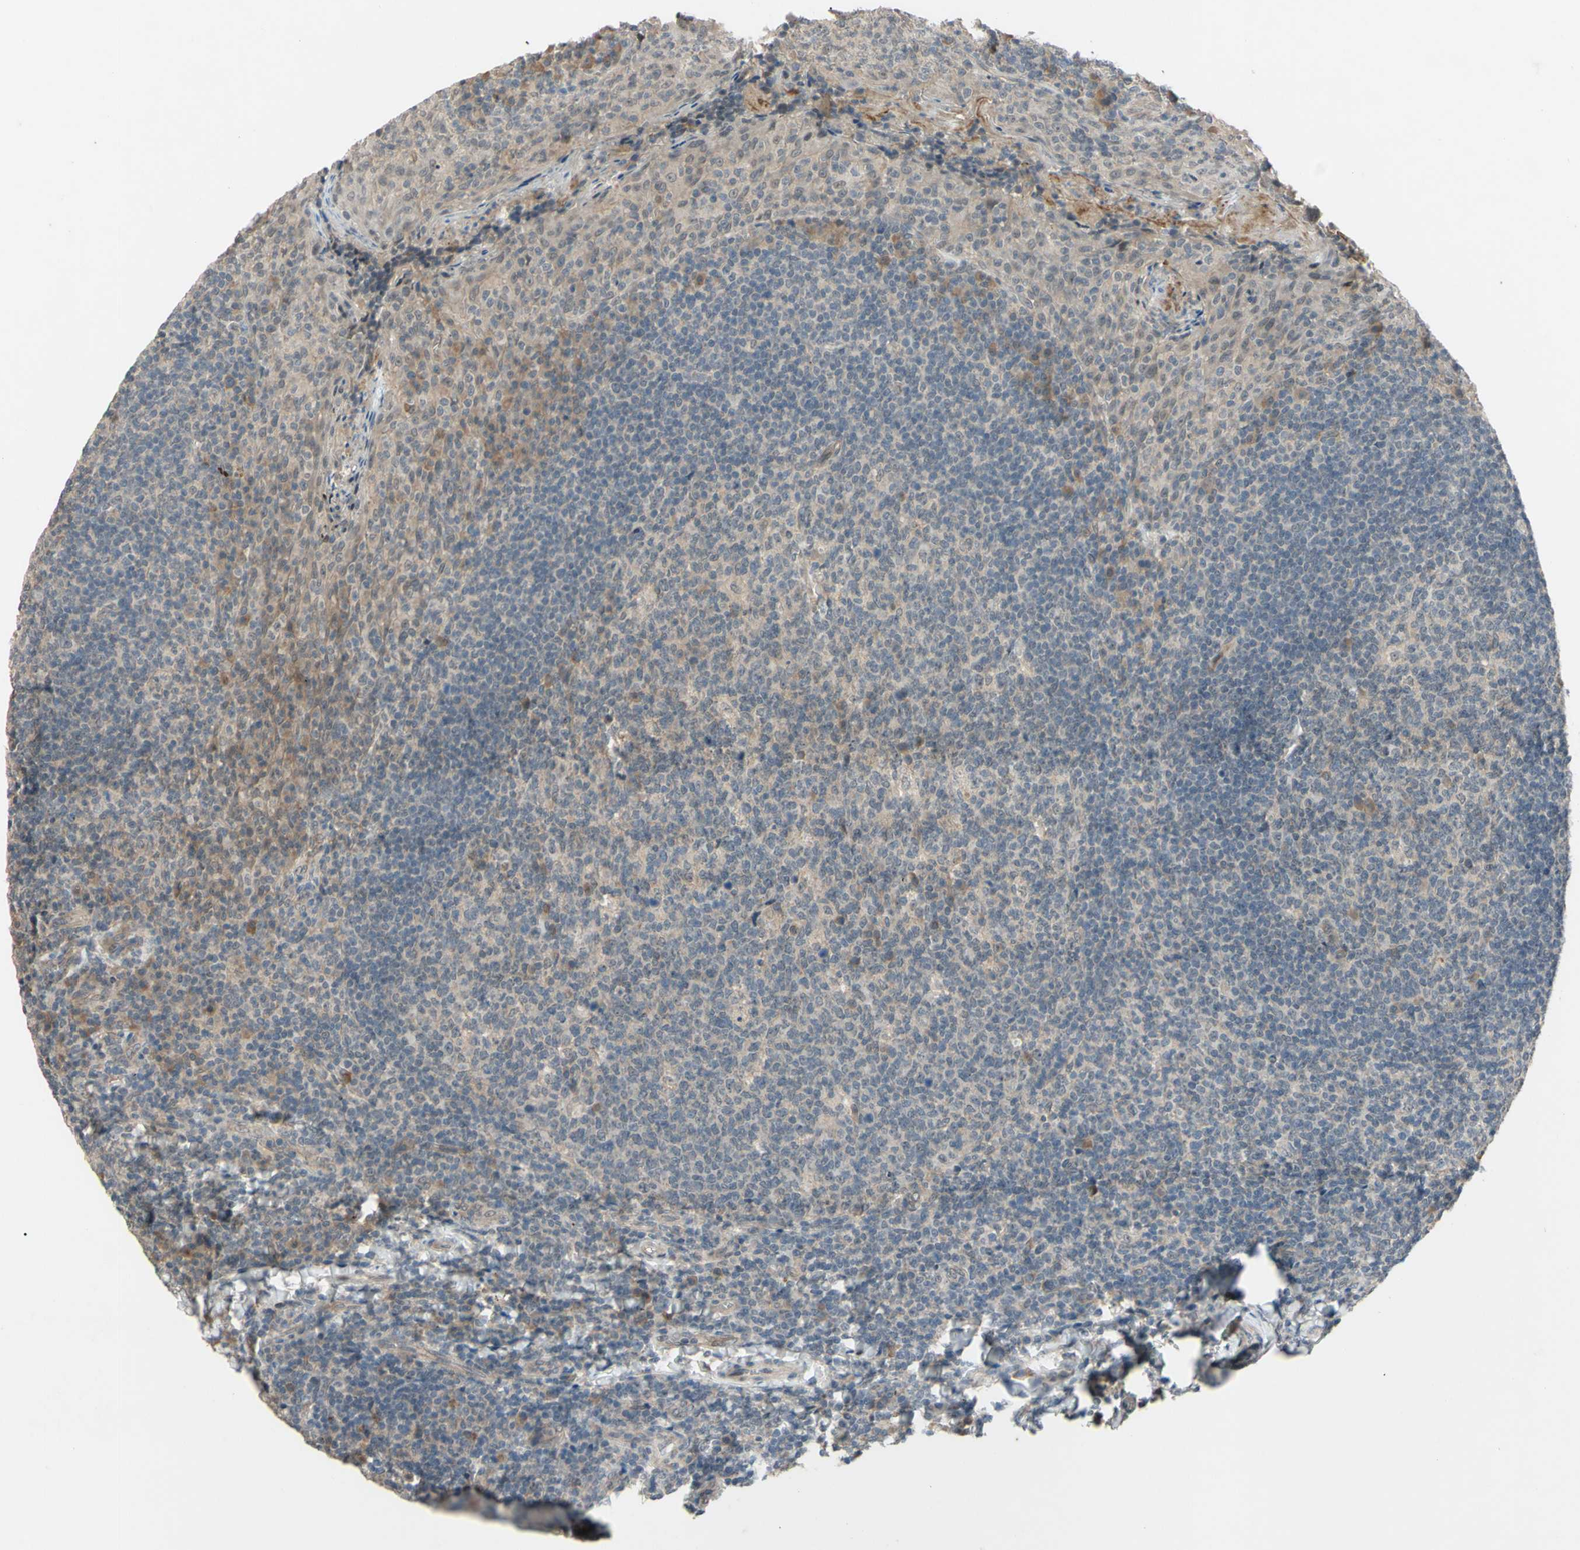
{"staining": {"intensity": "weak", "quantity": "<25%", "location": "cytoplasmic/membranous"}, "tissue": "tonsil", "cell_type": "Germinal center cells", "image_type": "normal", "snomed": [{"axis": "morphology", "description": "Normal tissue, NOS"}, {"axis": "topography", "description": "Tonsil"}], "caption": "Protein analysis of benign tonsil exhibits no significant expression in germinal center cells.", "gene": "ALK", "patient": {"sex": "male", "age": 17}}